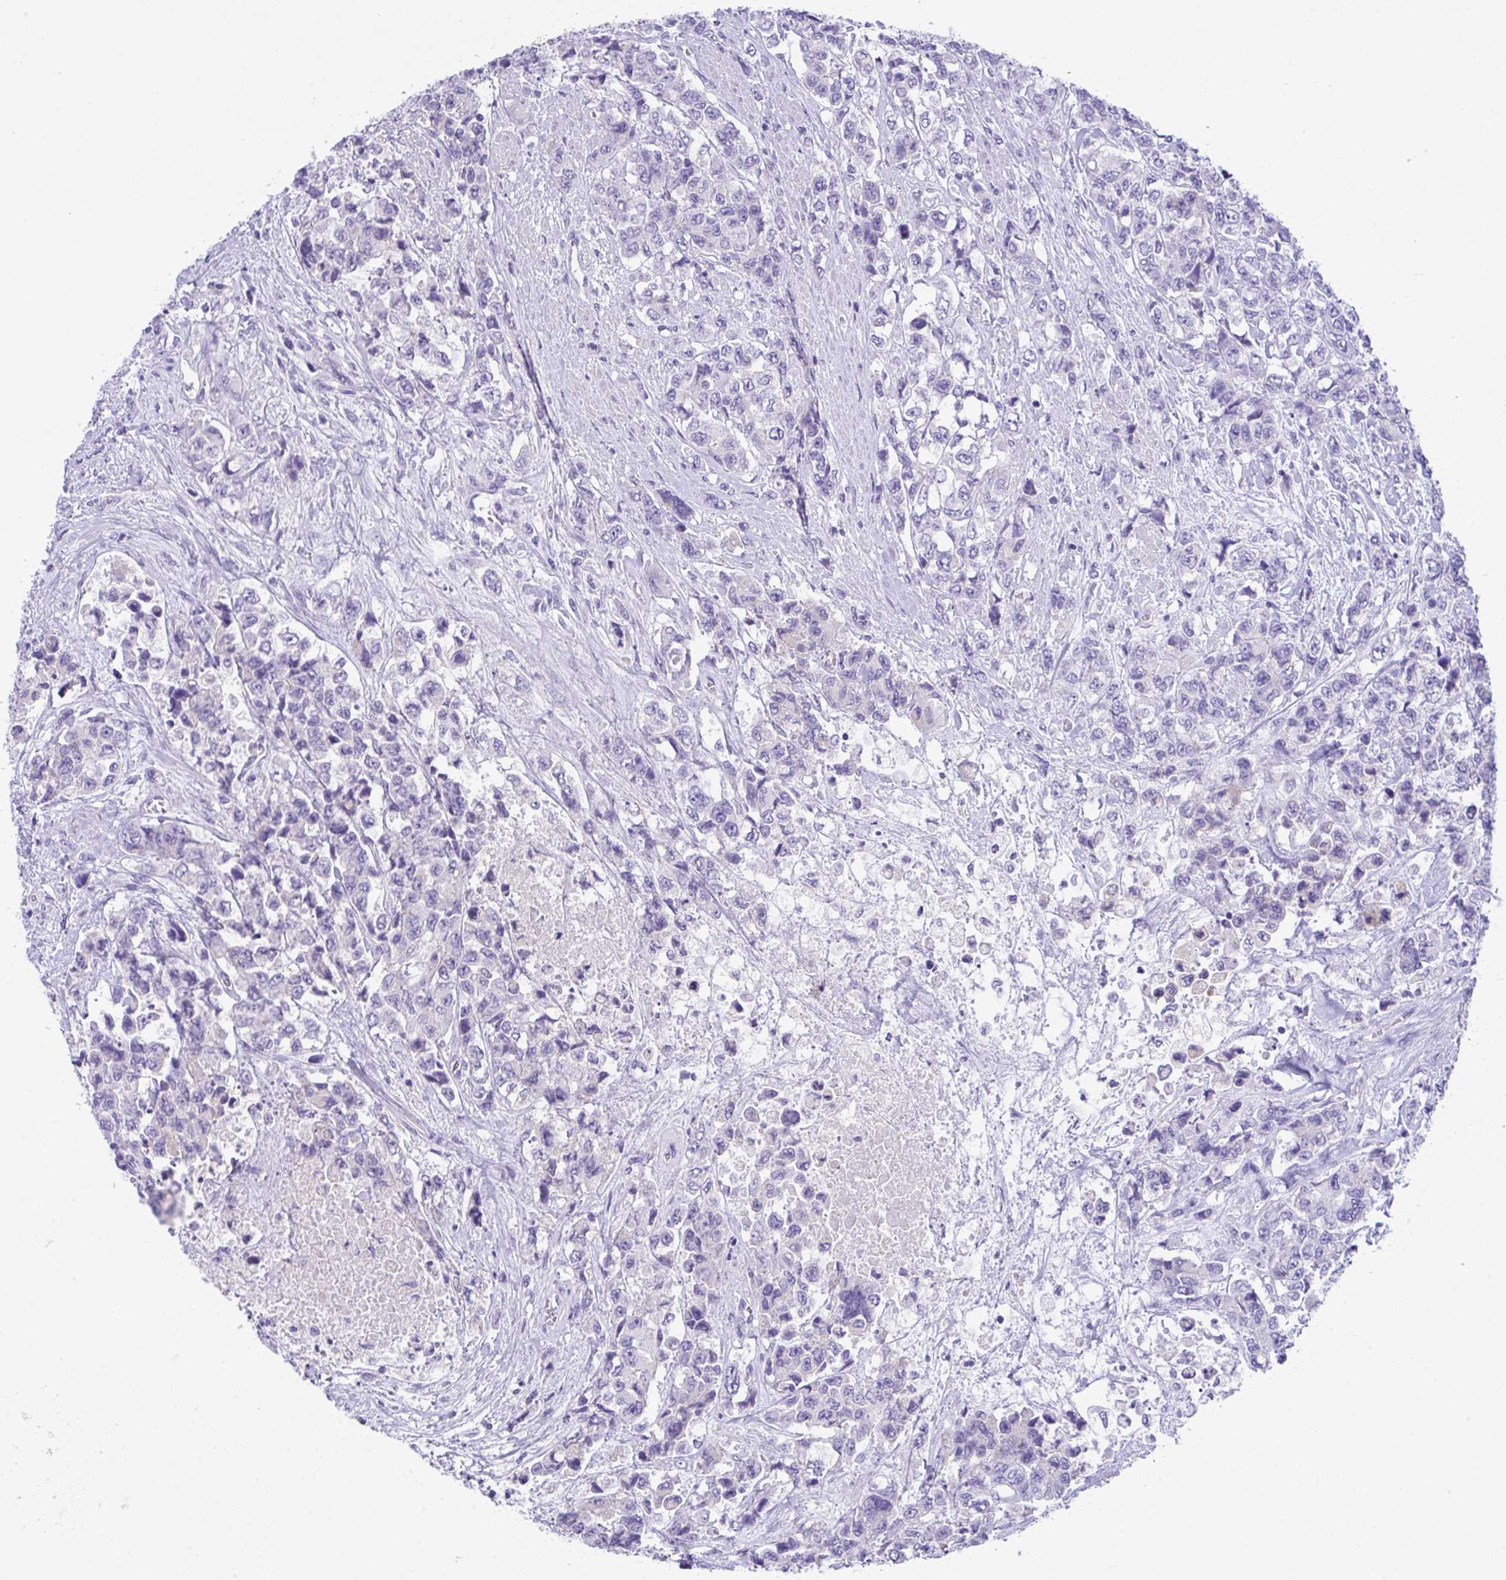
{"staining": {"intensity": "negative", "quantity": "none", "location": "none"}, "tissue": "urothelial cancer", "cell_type": "Tumor cells", "image_type": "cancer", "snomed": [{"axis": "morphology", "description": "Urothelial carcinoma, High grade"}, {"axis": "topography", "description": "Urinary bladder"}], "caption": "High-grade urothelial carcinoma was stained to show a protein in brown. There is no significant positivity in tumor cells.", "gene": "TMEM106B", "patient": {"sex": "female", "age": 78}}